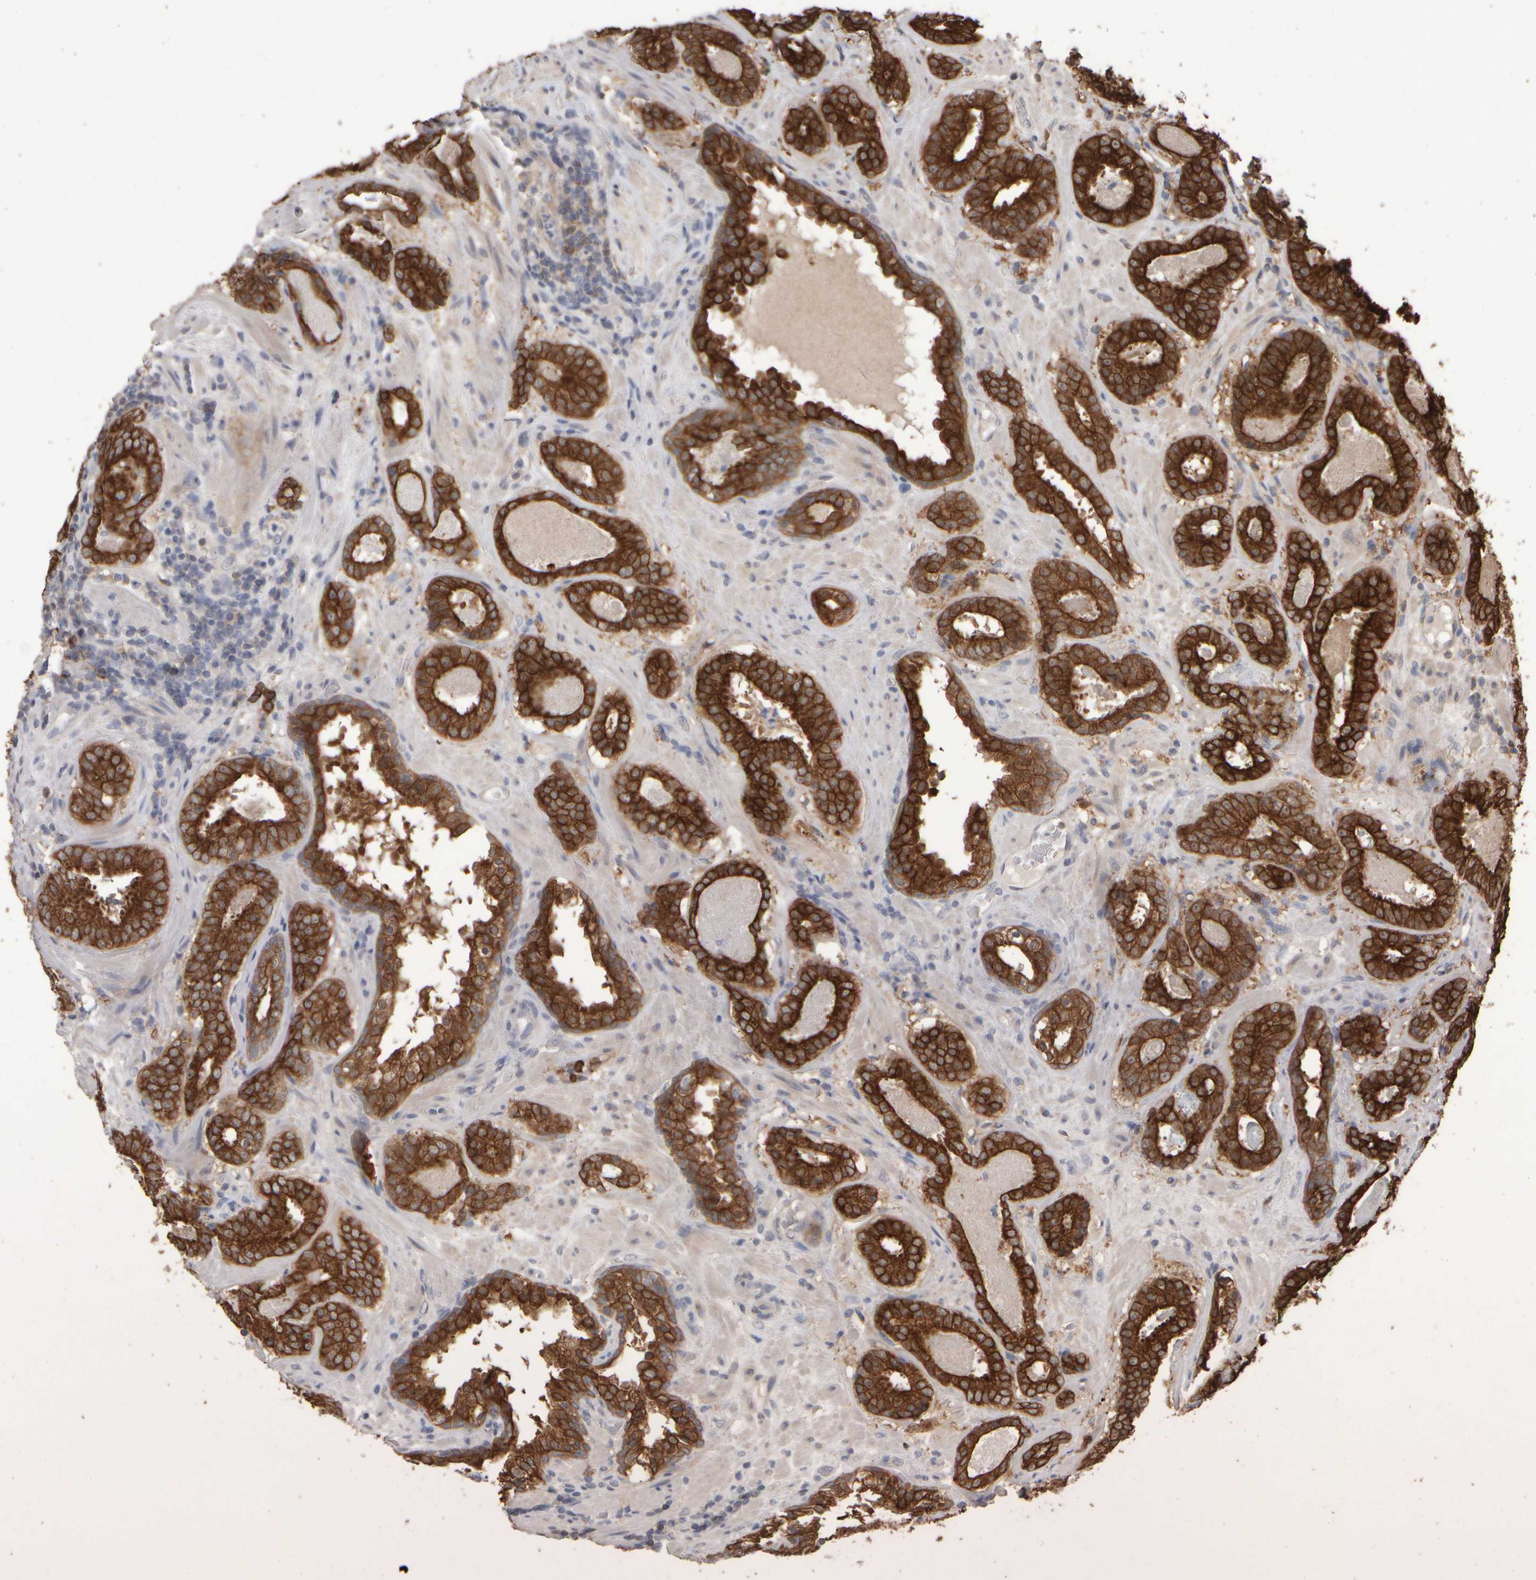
{"staining": {"intensity": "strong", "quantity": ">75%", "location": "cytoplasmic/membranous"}, "tissue": "prostate cancer", "cell_type": "Tumor cells", "image_type": "cancer", "snomed": [{"axis": "morphology", "description": "Adenocarcinoma, Low grade"}, {"axis": "topography", "description": "Prostate"}], "caption": "A photomicrograph of prostate cancer (adenocarcinoma (low-grade)) stained for a protein reveals strong cytoplasmic/membranous brown staining in tumor cells.", "gene": "EPHX2", "patient": {"sex": "male", "age": 69}}